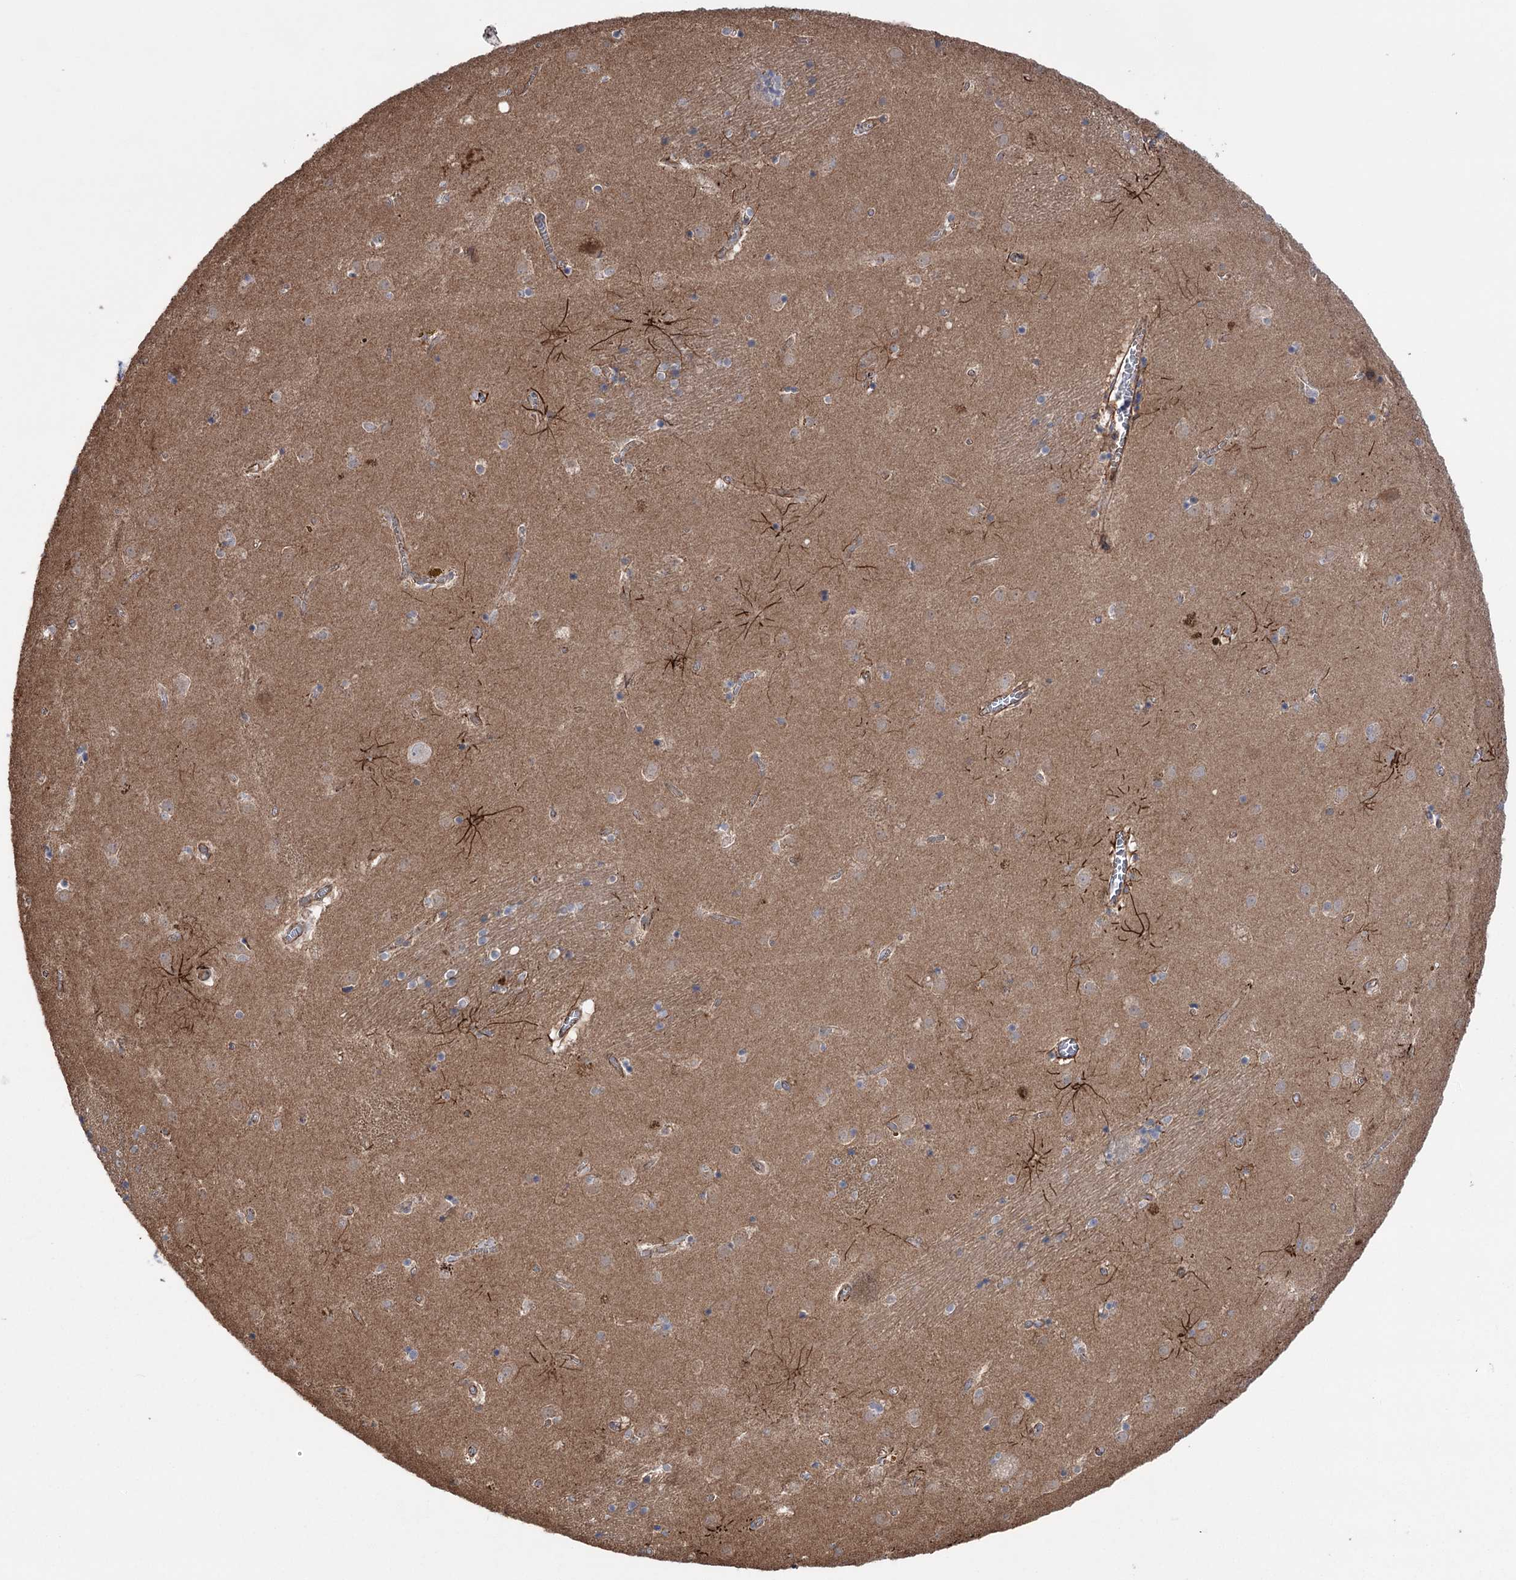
{"staining": {"intensity": "moderate", "quantity": "<25%", "location": "cytoplasmic/membranous"}, "tissue": "caudate", "cell_type": "Glial cells", "image_type": "normal", "snomed": [{"axis": "morphology", "description": "Normal tissue, NOS"}, {"axis": "topography", "description": "Lateral ventricle wall"}], "caption": "The immunohistochemical stain highlights moderate cytoplasmic/membranous expression in glial cells of benign caudate. (IHC, brightfield microscopy, high magnification).", "gene": "TRIM71", "patient": {"sex": "male", "age": 70}}